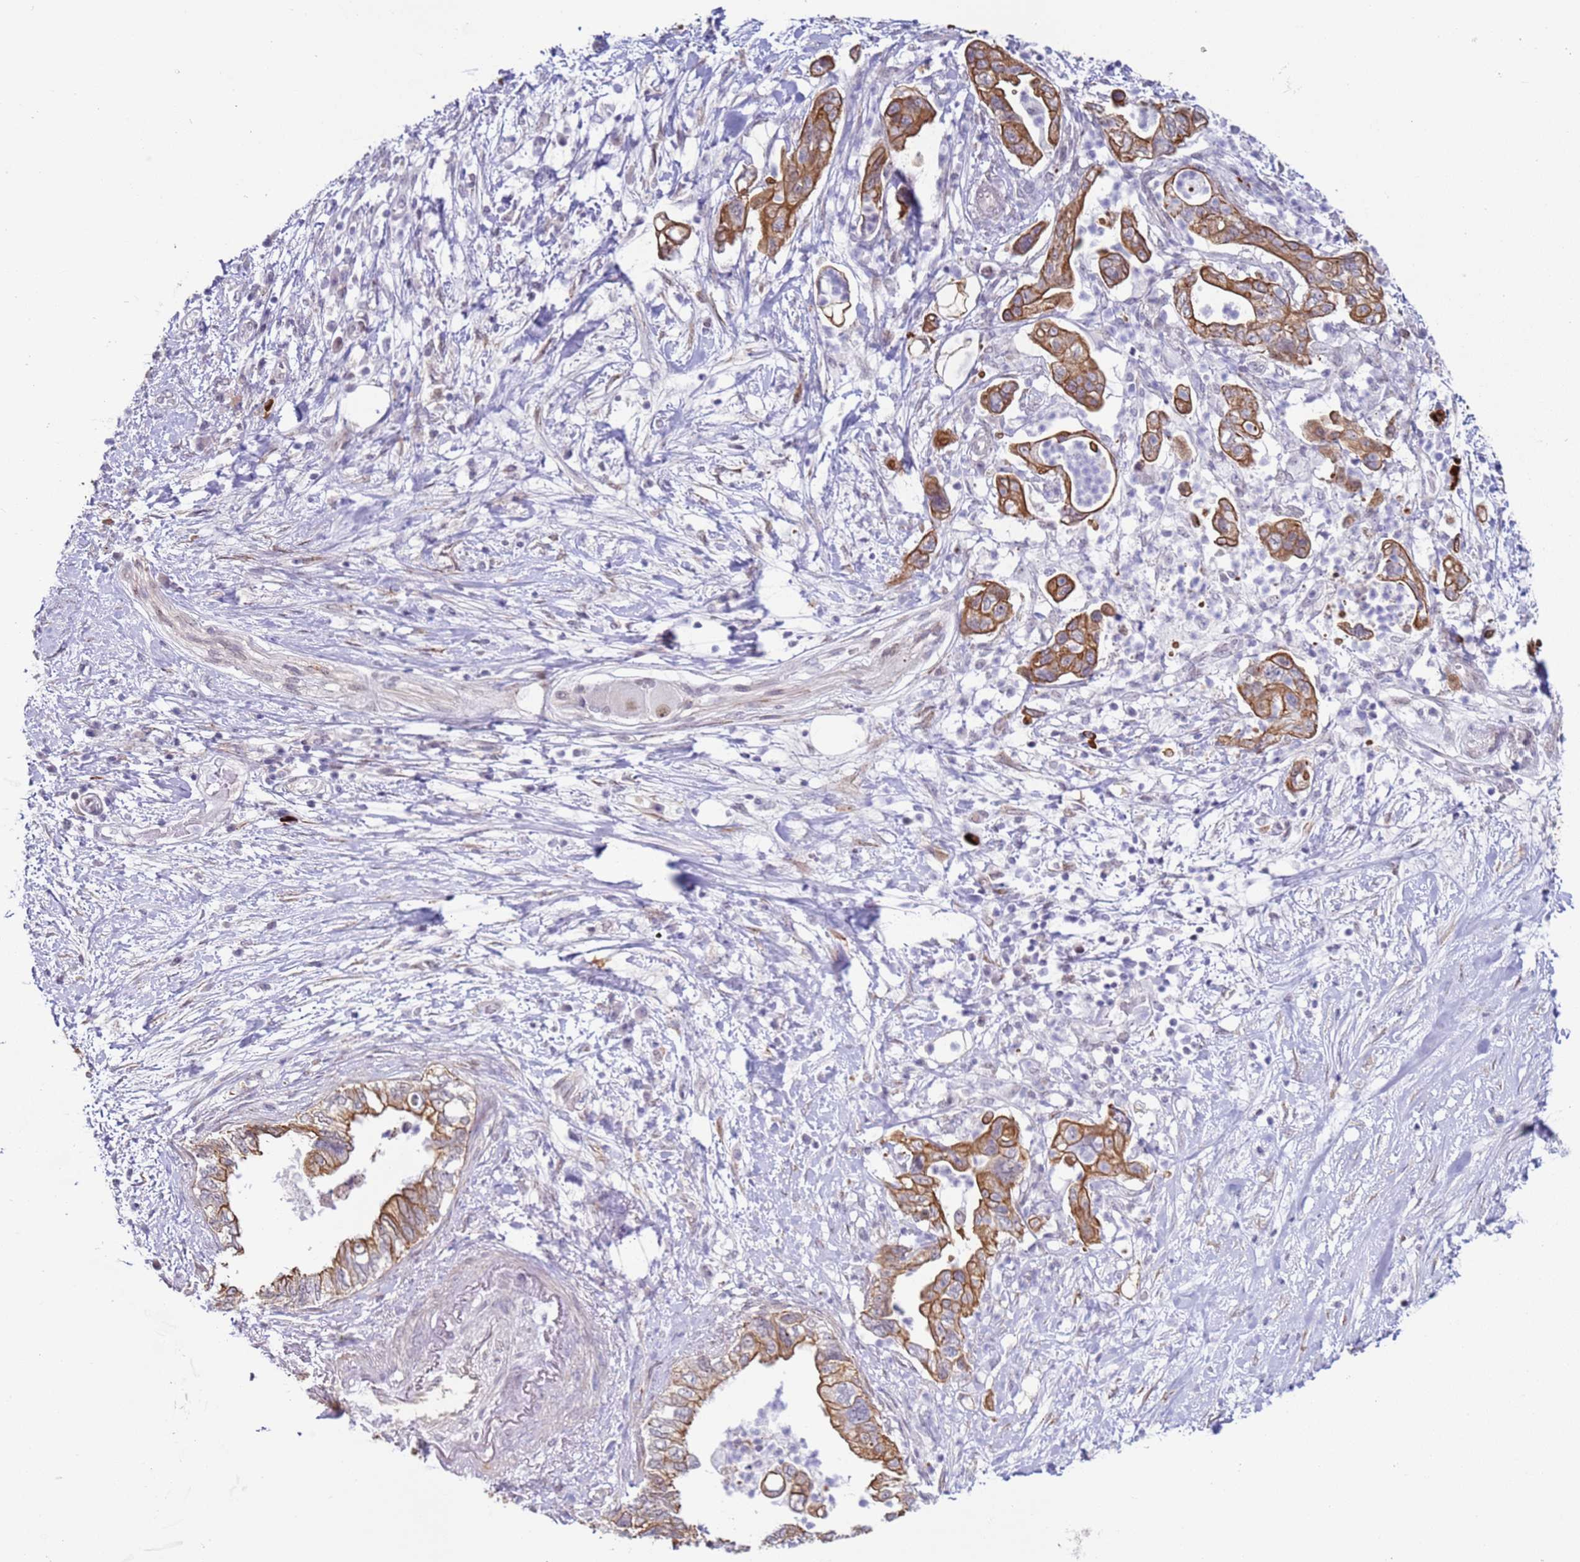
{"staining": {"intensity": "strong", "quantity": ">75%", "location": "cytoplasmic/membranous"}, "tissue": "pancreatic cancer", "cell_type": "Tumor cells", "image_type": "cancer", "snomed": [{"axis": "morphology", "description": "Adenocarcinoma, NOS"}, {"axis": "topography", "description": "Pancreas"}], "caption": "About >75% of tumor cells in human pancreatic cancer (adenocarcinoma) reveal strong cytoplasmic/membranous protein staining as visualized by brown immunohistochemical staining.", "gene": "NPAP1", "patient": {"sex": "female", "age": 73}}